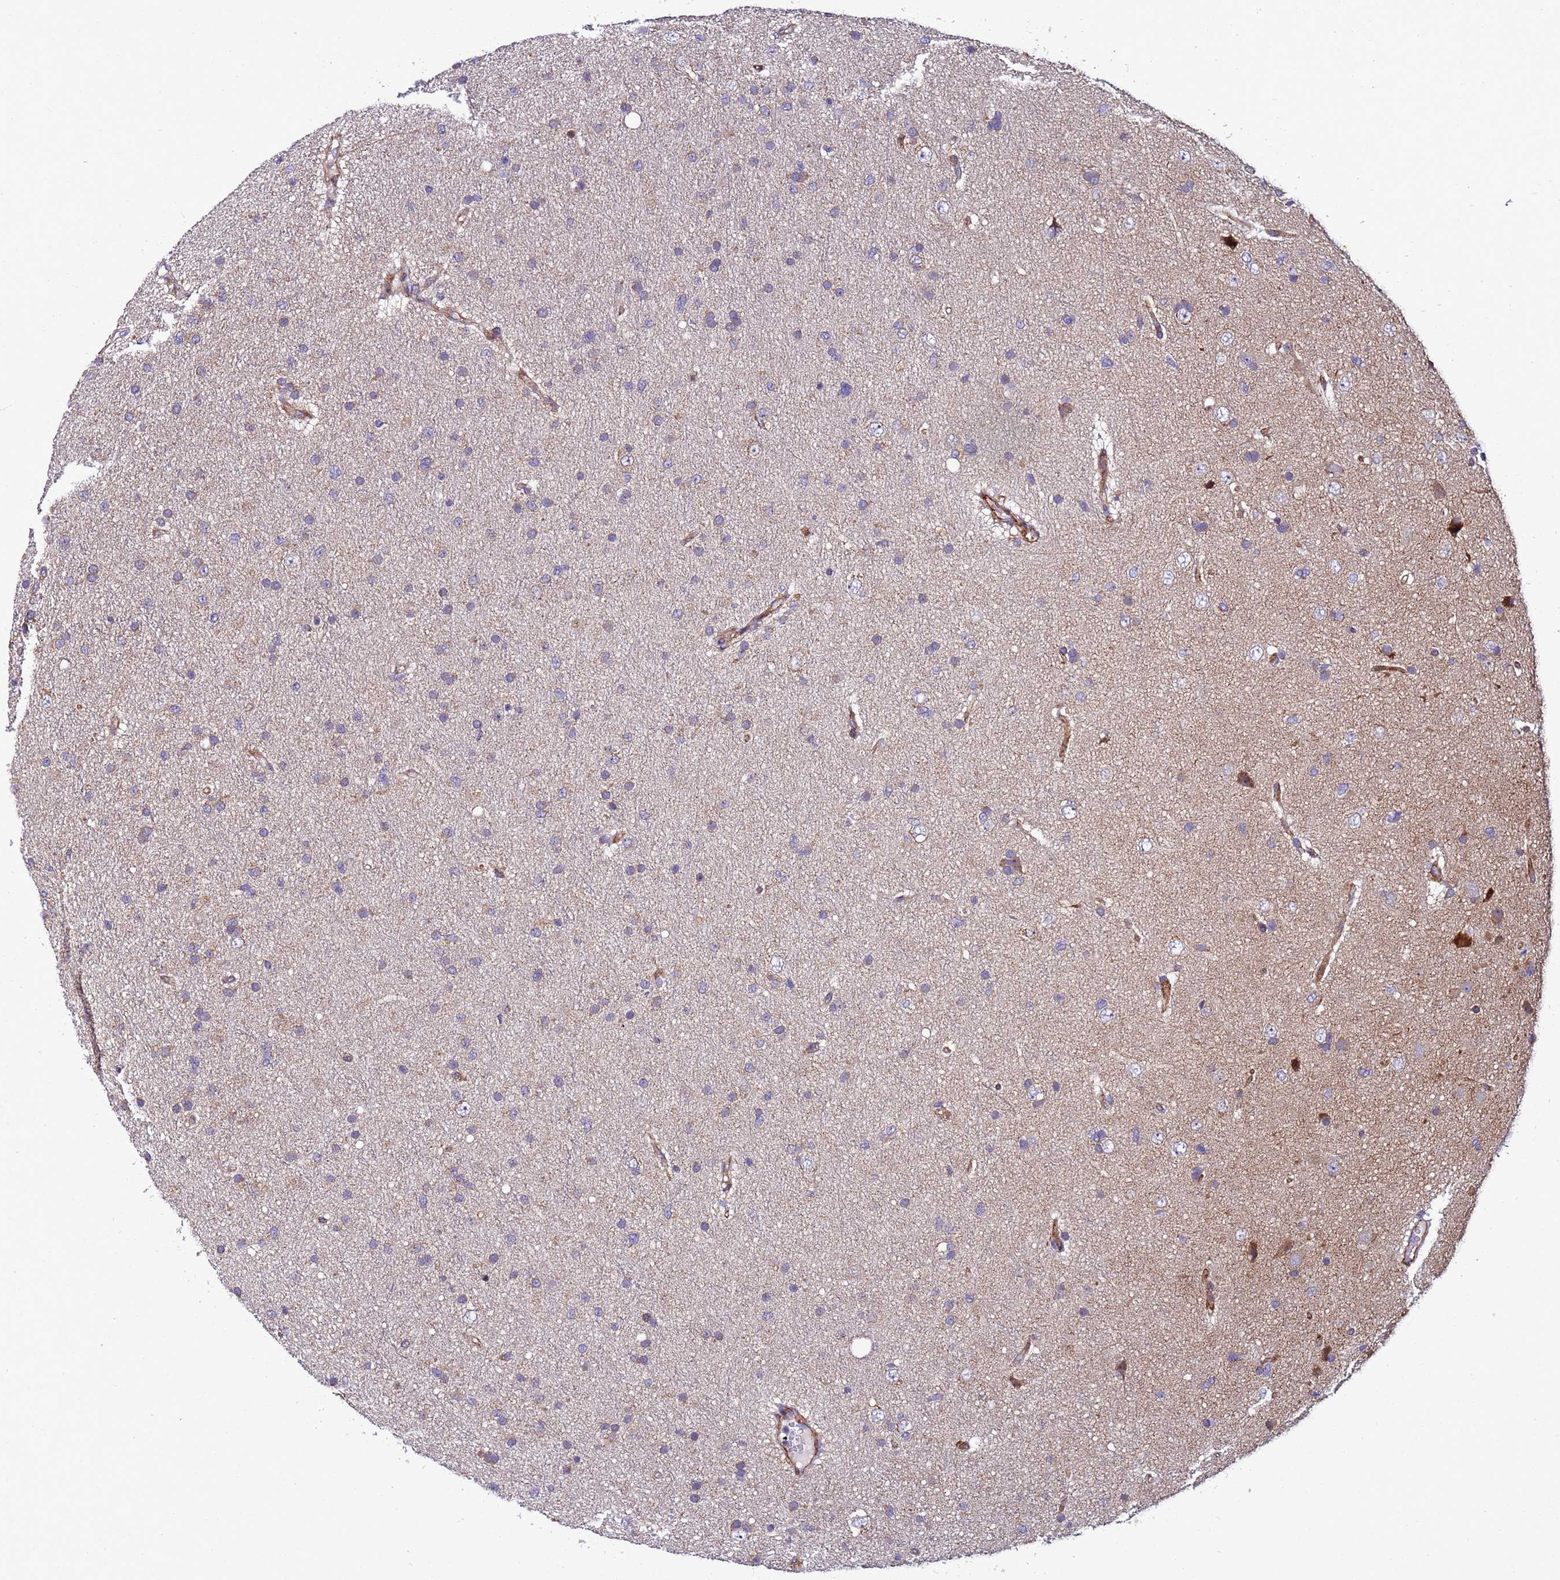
{"staining": {"intensity": "negative", "quantity": "none", "location": "none"}, "tissue": "glioma", "cell_type": "Tumor cells", "image_type": "cancer", "snomed": [{"axis": "morphology", "description": "Glioma, malignant, Low grade"}, {"axis": "topography", "description": "Cerebral cortex"}], "caption": "This image is of glioma stained with immunohistochemistry to label a protein in brown with the nuclei are counter-stained blue. There is no positivity in tumor cells. Brightfield microscopy of immunohistochemistry (IHC) stained with DAB (brown) and hematoxylin (blue), captured at high magnification.", "gene": "MCRIP1", "patient": {"sex": "female", "age": 39}}